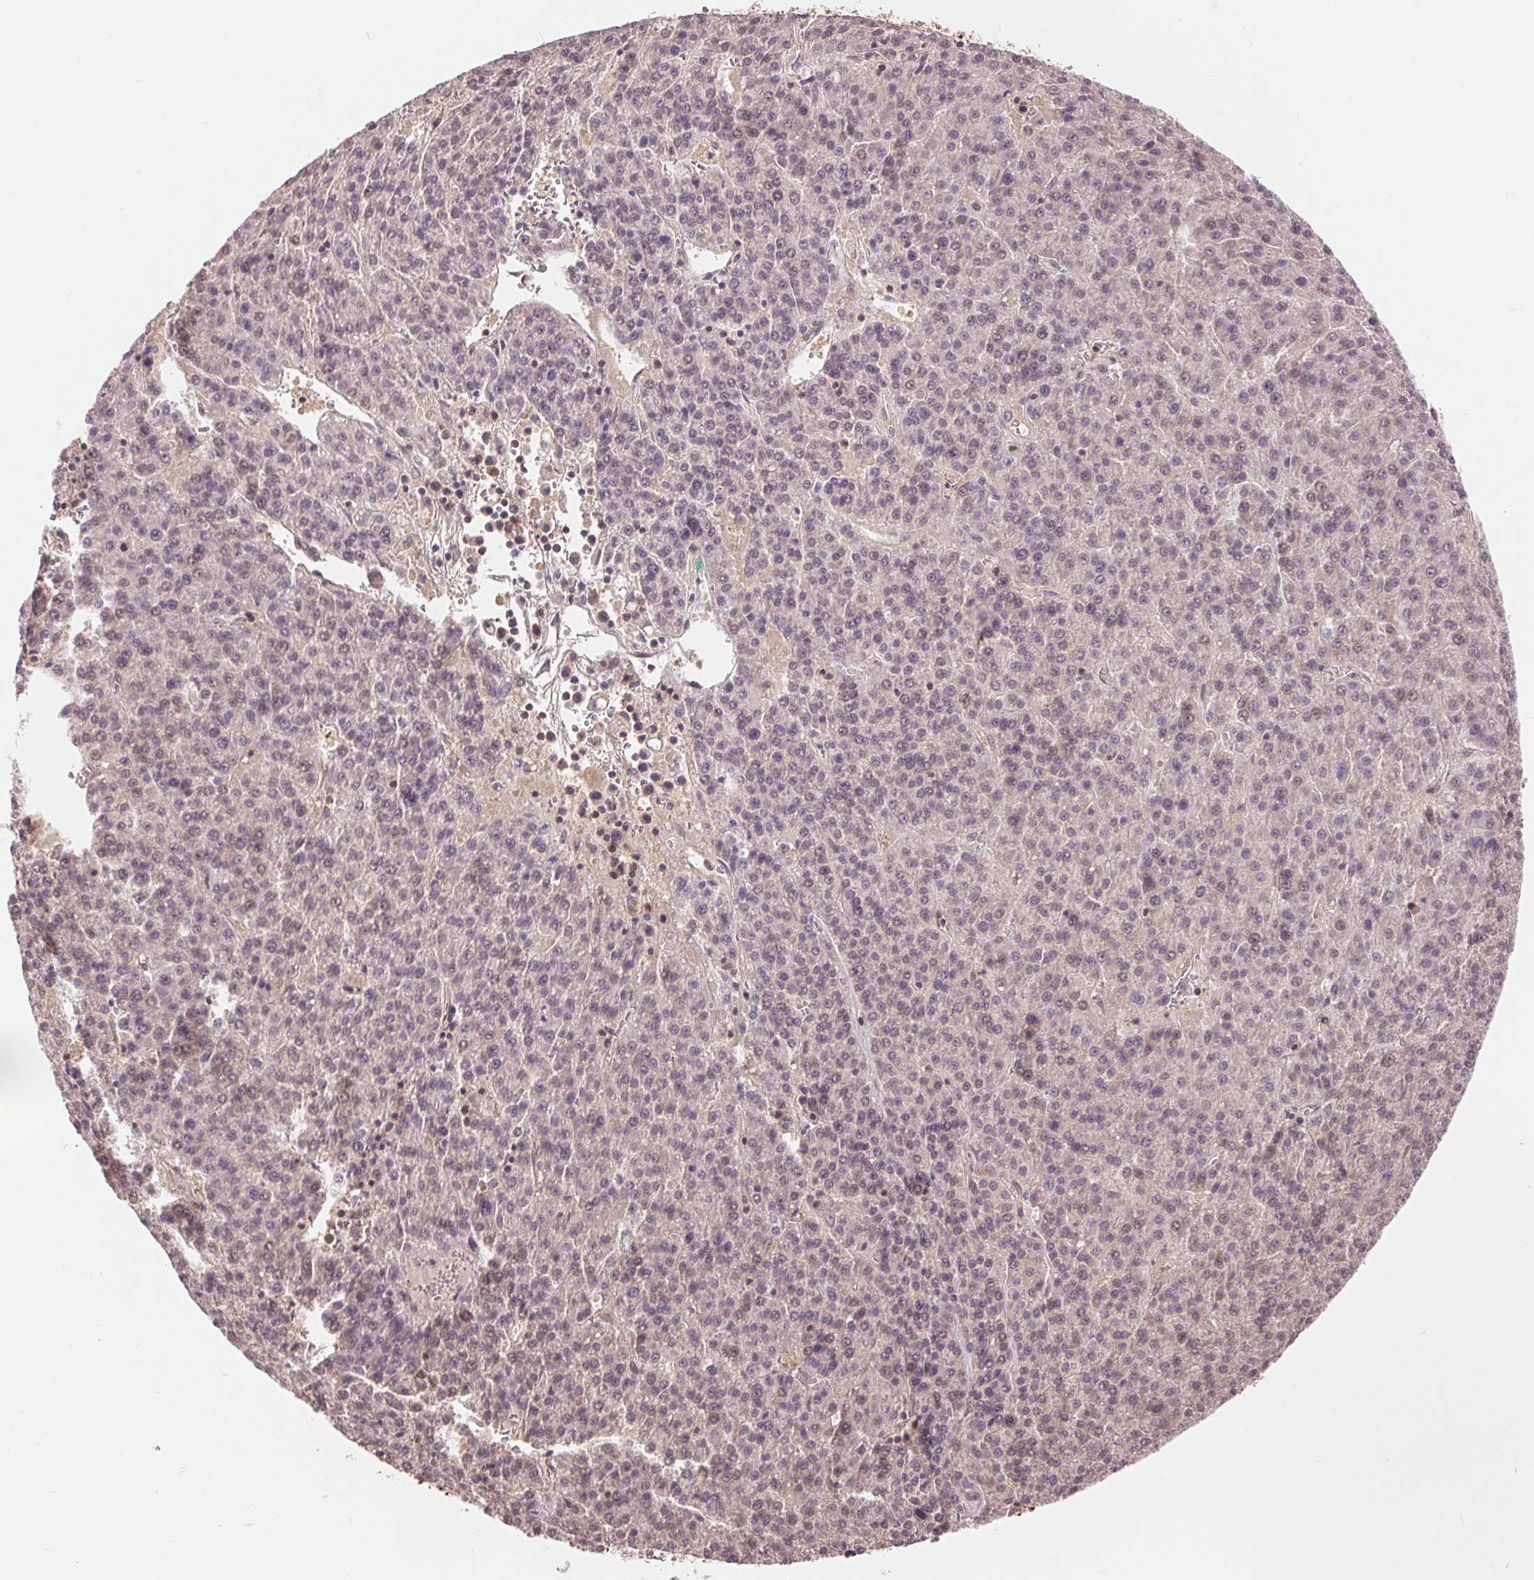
{"staining": {"intensity": "weak", "quantity": "<25%", "location": "cytoplasmic/membranous,nuclear"}, "tissue": "liver cancer", "cell_type": "Tumor cells", "image_type": "cancer", "snomed": [{"axis": "morphology", "description": "Carcinoma, Hepatocellular, NOS"}, {"axis": "topography", "description": "Liver"}], "caption": "High magnification brightfield microscopy of liver cancer stained with DAB (3,3'-diaminobenzidine) (brown) and counterstained with hematoxylin (blue): tumor cells show no significant expression.", "gene": "TMEM273", "patient": {"sex": "female", "age": 58}}